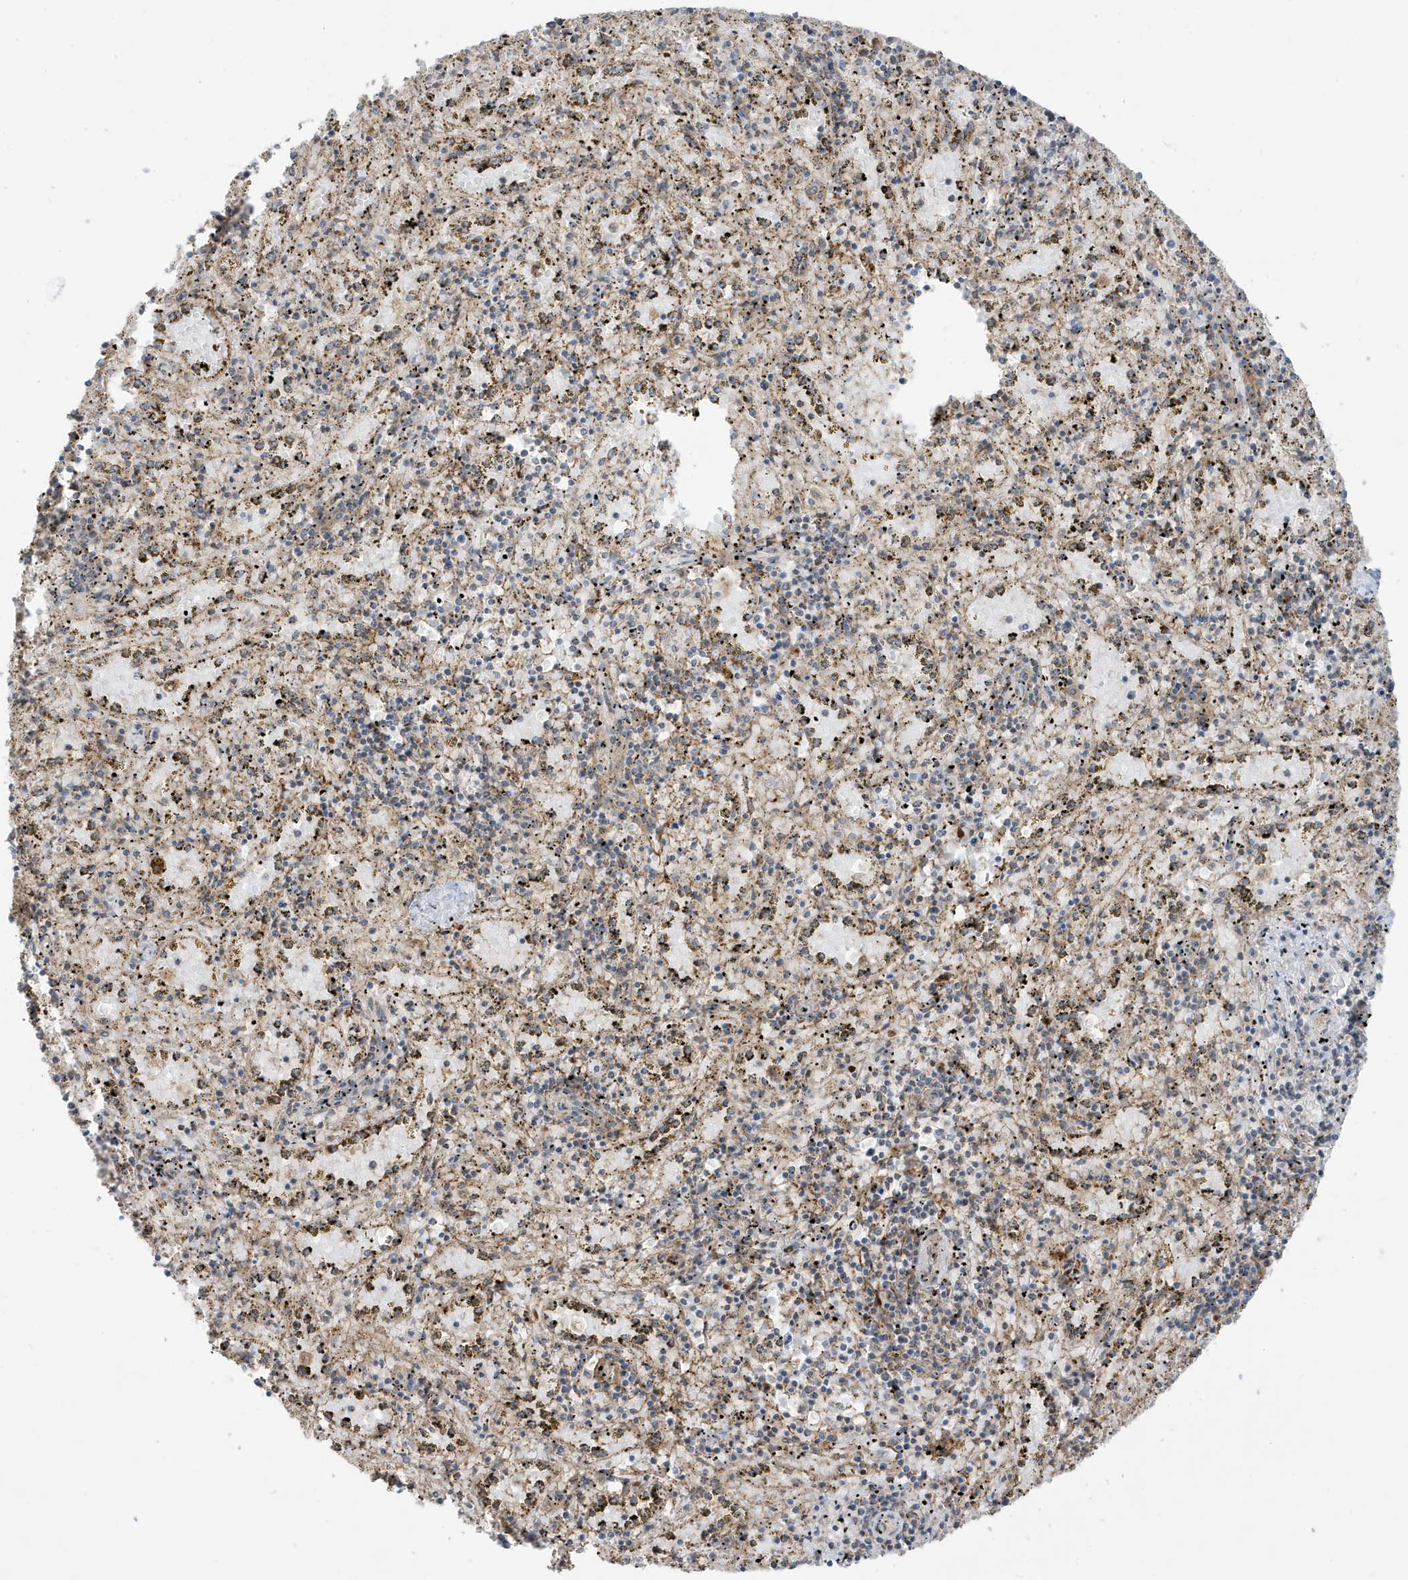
{"staining": {"intensity": "moderate", "quantity": "<25%", "location": "cytoplasmic/membranous"}, "tissue": "spleen", "cell_type": "Cells in red pulp", "image_type": "normal", "snomed": [{"axis": "morphology", "description": "Normal tissue, NOS"}, {"axis": "topography", "description": "Spleen"}], "caption": "Protein staining of normal spleen exhibits moderate cytoplasmic/membranous staining in approximately <25% of cells in red pulp. The staining was performed using DAB, with brown indicating positive protein expression. Nuclei are stained blue with hematoxylin.", "gene": "IFT57", "patient": {"sex": "male", "age": 11}}